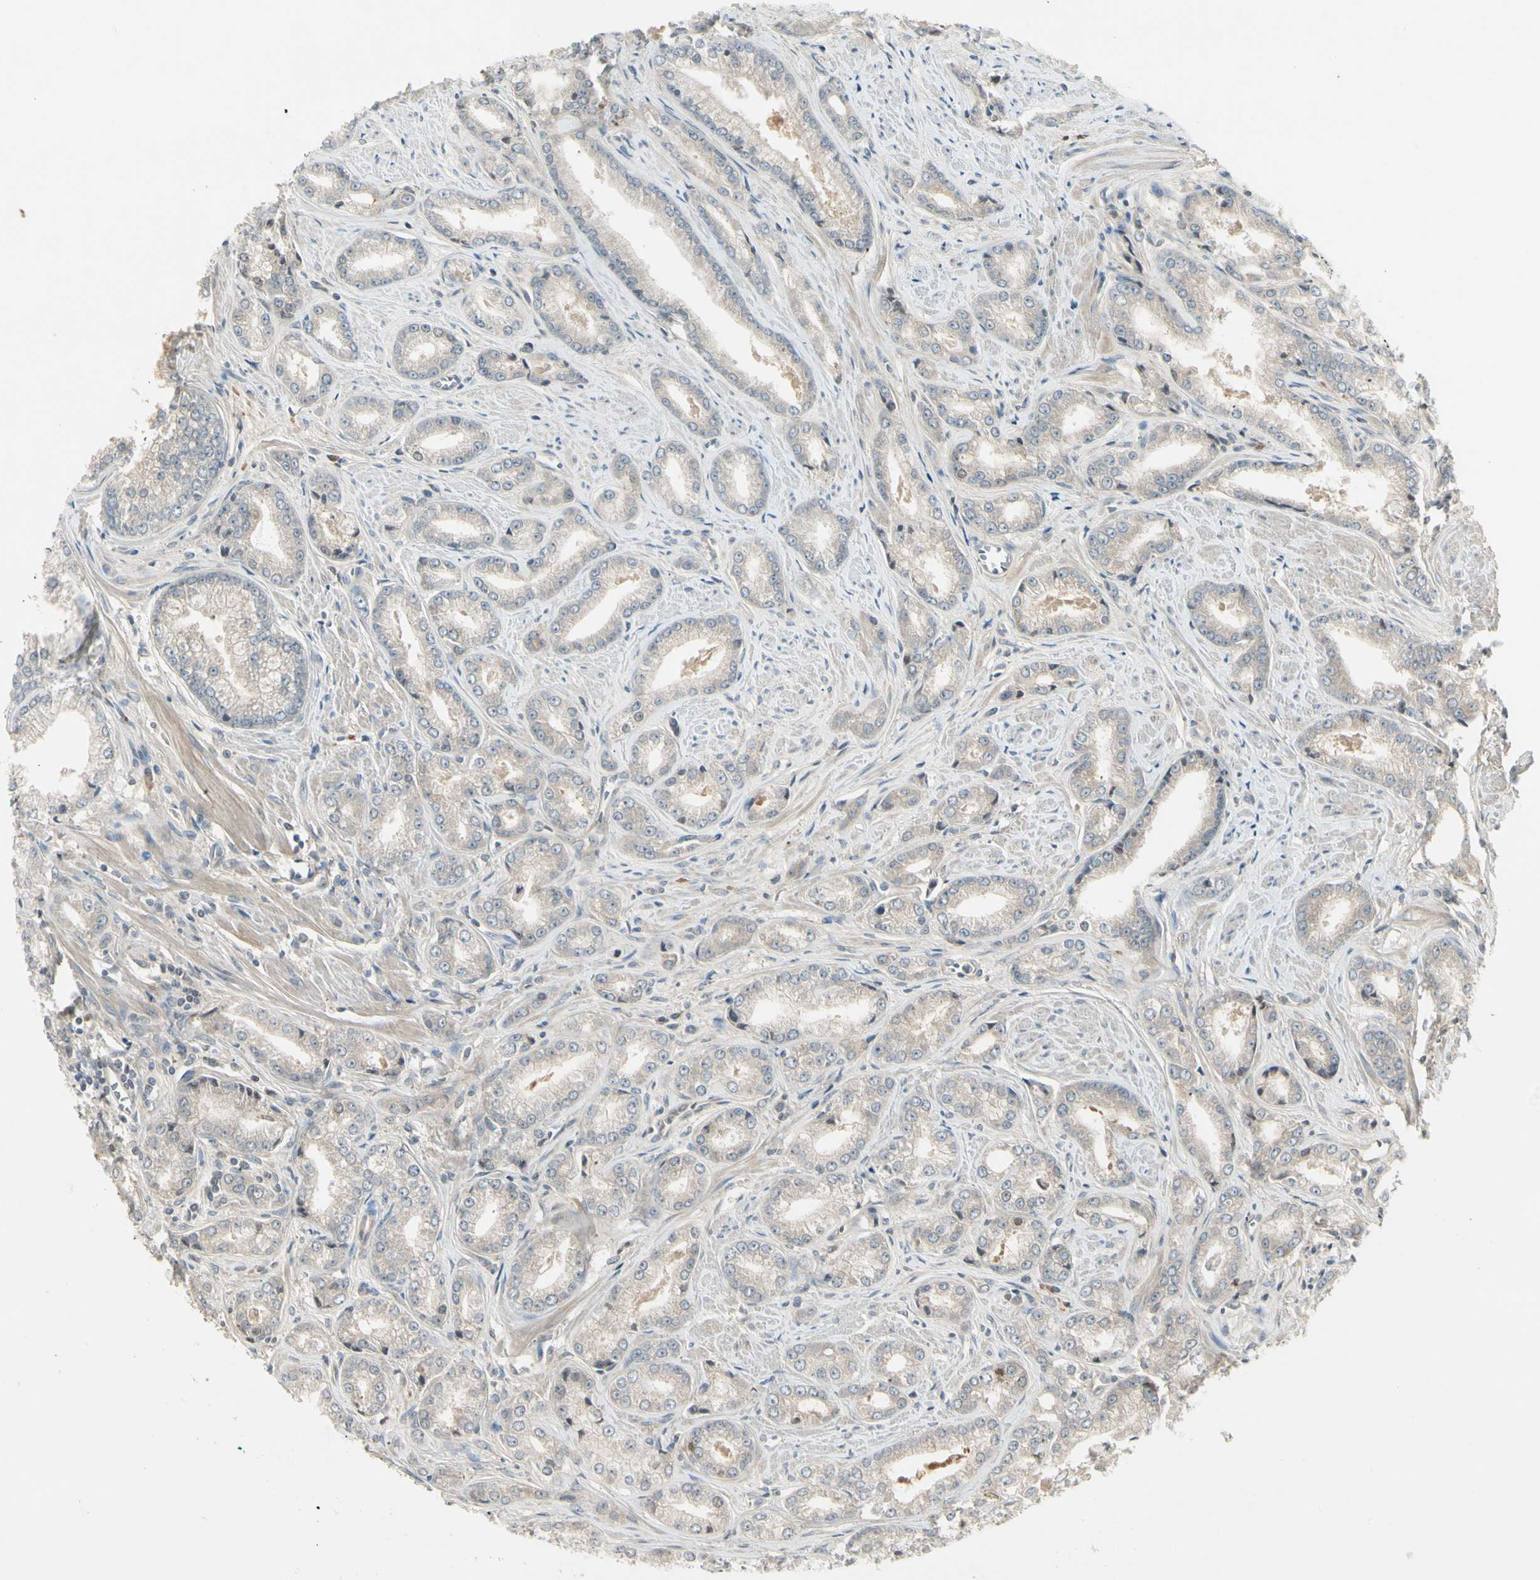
{"staining": {"intensity": "weak", "quantity": "25%-75%", "location": "cytoplasmic/membranous"}, "tissue": "prostate cancer", "cell_type": "Tumor cells", "image_type": "cancer", "snomed": [{"axis": "morphology", "description": "Adenocarcinoma, Low grade"}, {"axis": "topography", "description": "Prostate"}], "caption": "Immunohistochemistry (IHC) image of neoplastic tissue: human prostate cancer stained using immunohistochemistry (IHC) shows low levels of weak protein expression localized specifically in the cytoplasmic/membranous of tumor cells, appearing as a cytoplasmic/membranous brown color.", "gene": "CCL4", "patient": {"sex": "male", "age": 64}}